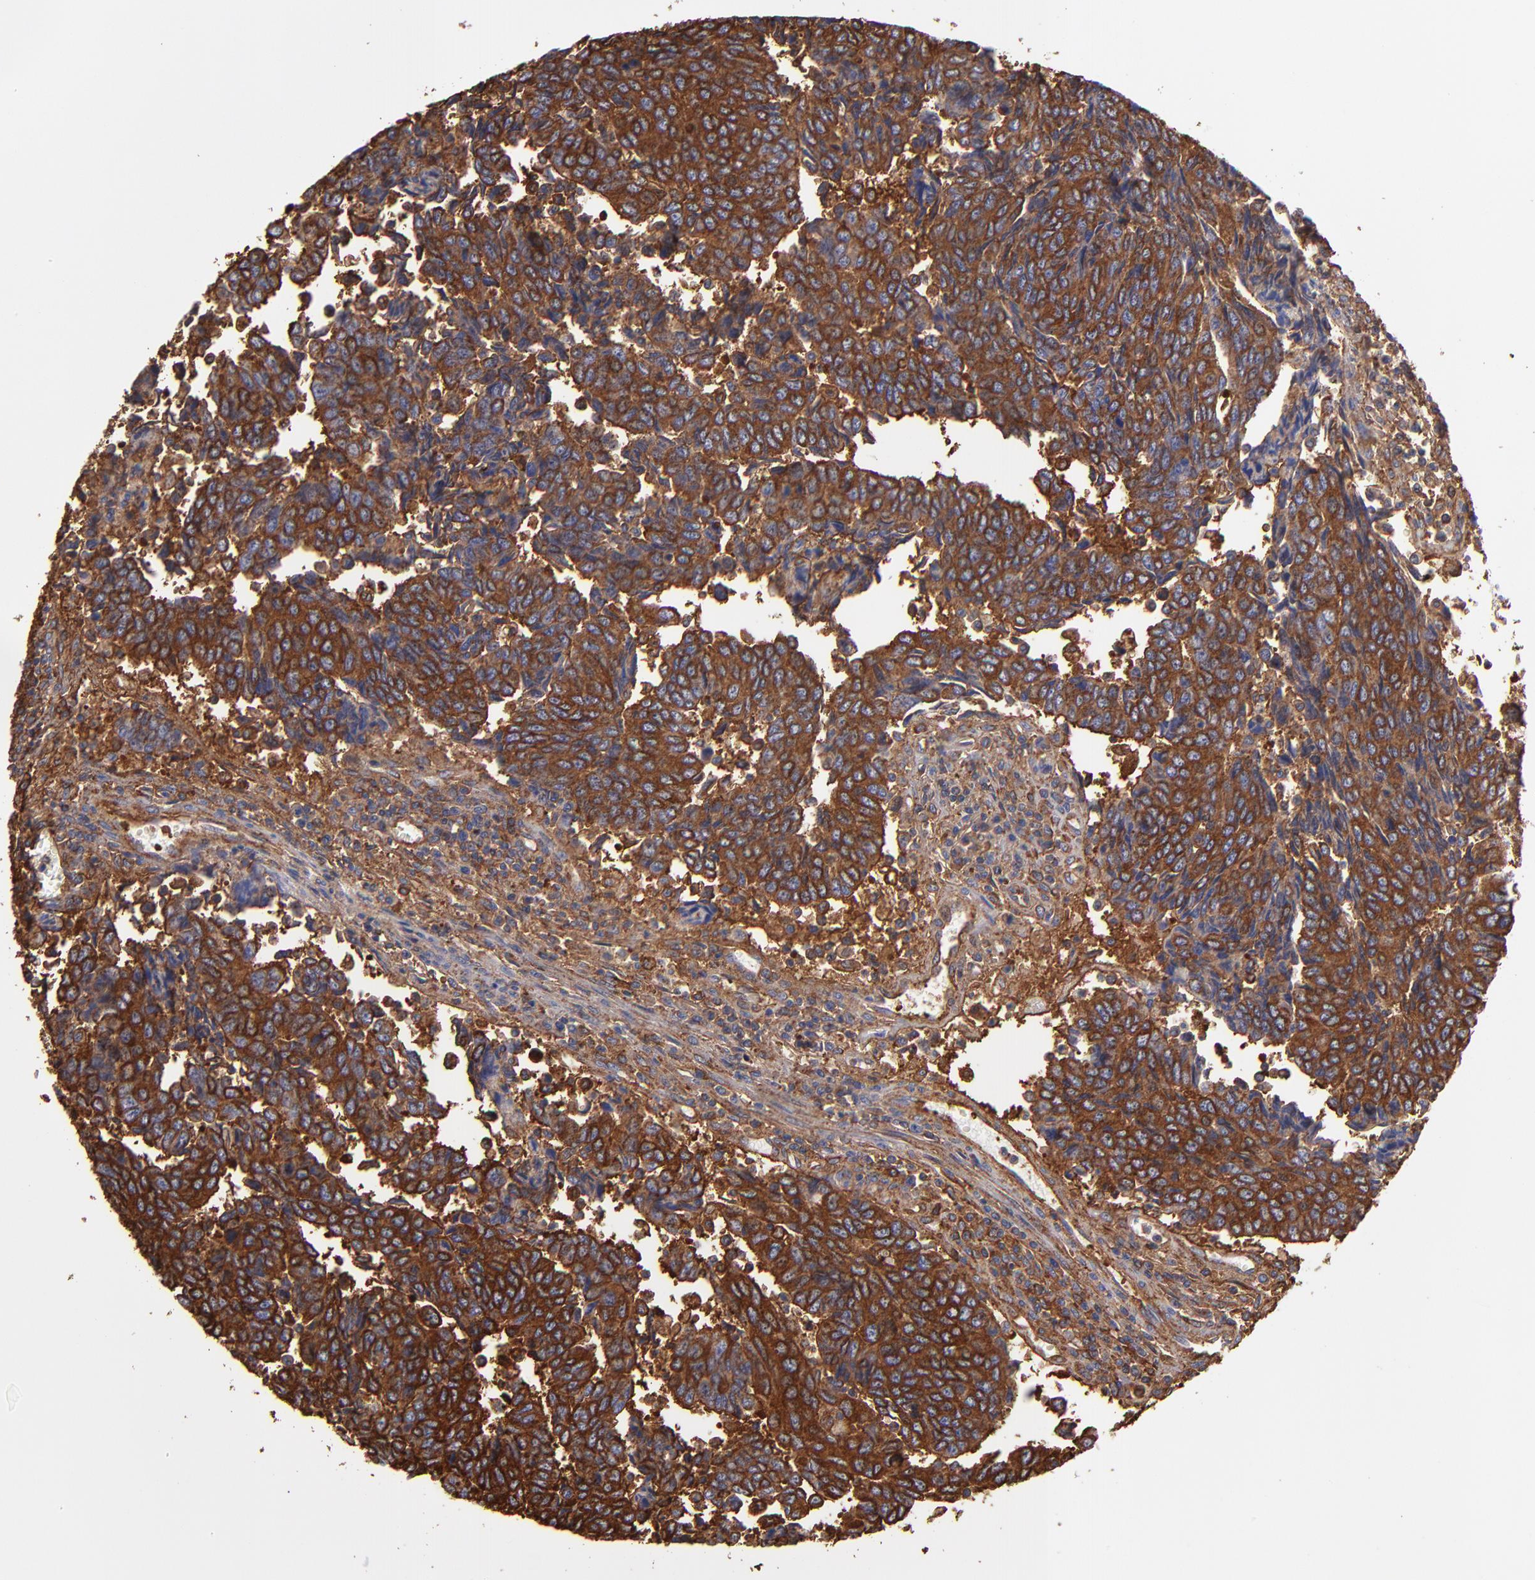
{"staining": {"intensity": "strong", "quantity": ">75%", "location": "cytoplasmic/membranous"}, "tissue": "urothelial cancer", "cell_type": "Tumor cells", "image_type": "cancer", "snomed": [{"axis": "morphology", "description": "Urothelial carcinoma, High grade"}, {"axis": "topography", "description": "Urinary bladder"}], "caption": "This photomicrograph exhibits IHC staining of human urothelial cancer, with high strong cytoplasmic/membranous positivity in approximately >75% of tumor cells.", "gene": "MVP", "patient": {"sex": "male", "age": 86}}